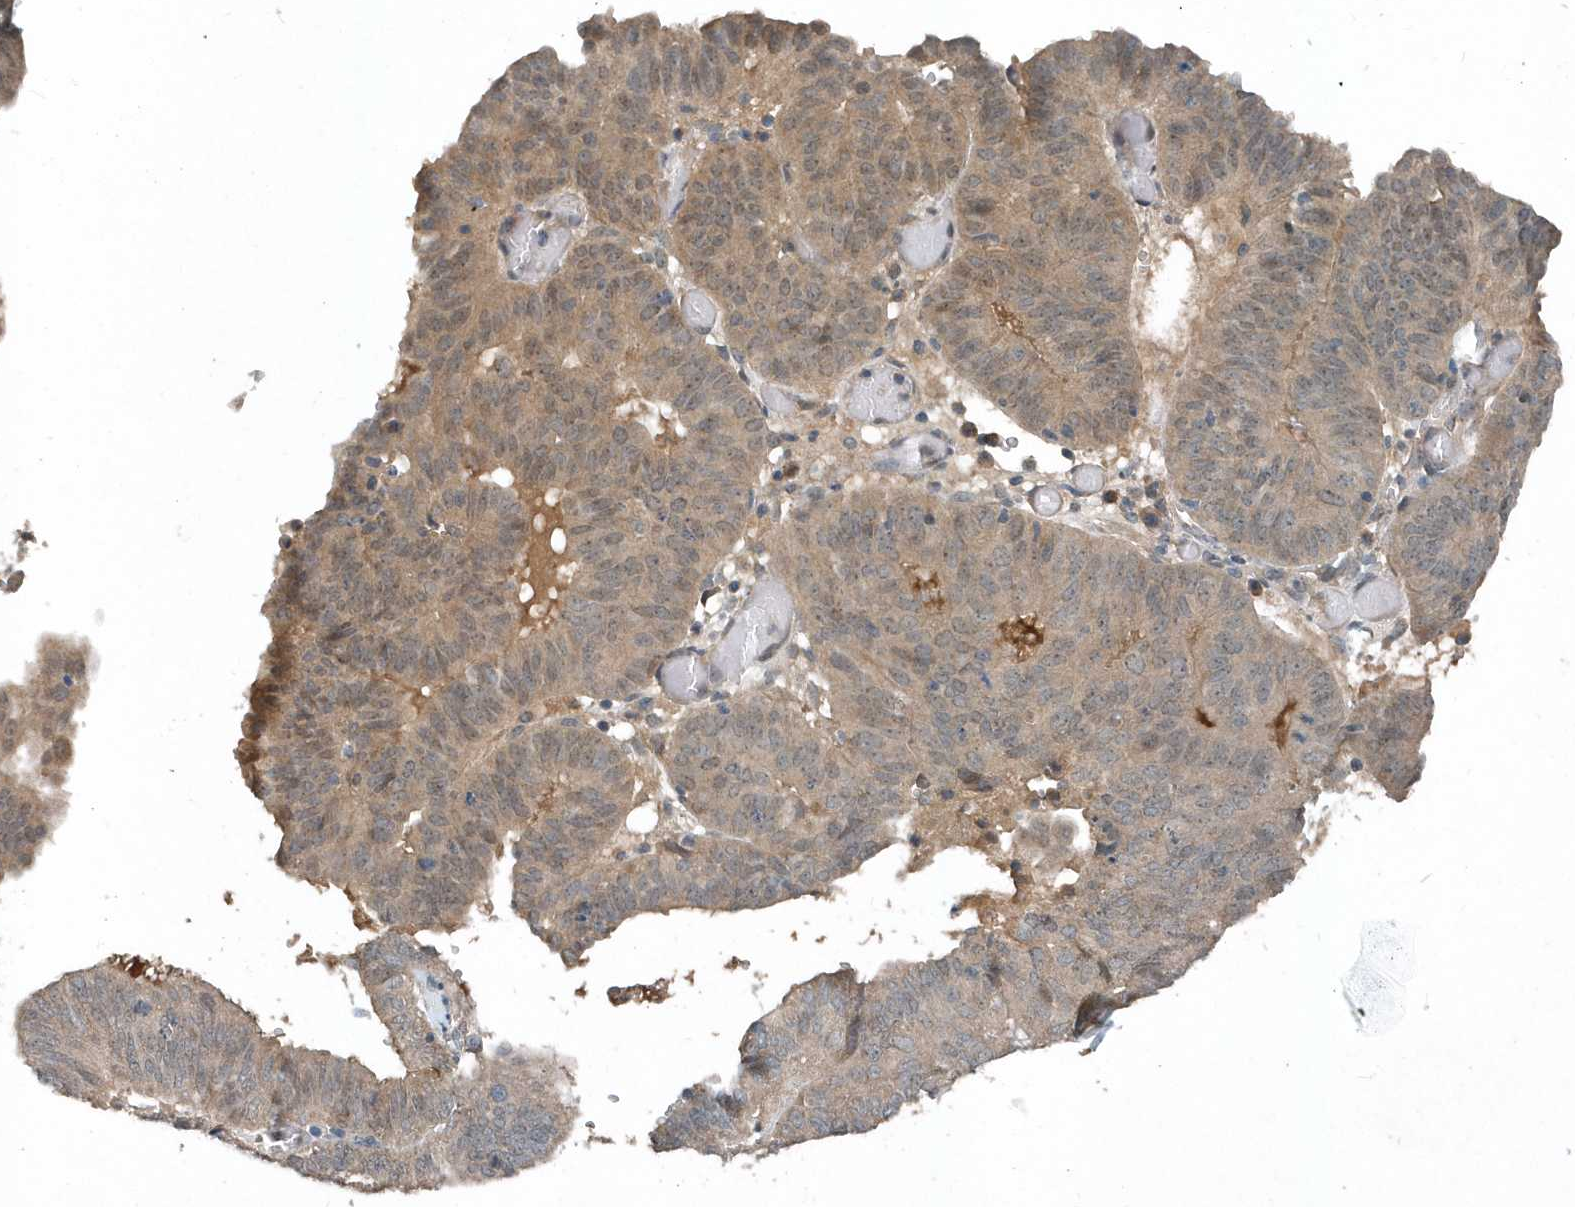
{"staining": {"intensity": "negative", "quantity": "none", "location": "none"}, "tissue": "endometrial cancer", "cell_type": "Tumor cells", "image_type": "cancer", "snomed": [{"axis": "morphology", "description": "Adenocarcinoma, NOS"}, {"axis": "topography", "description": "Uterus"}], "caption": "Immunohistochemistry of endometrial adenocarcinoma demonstrates no staining in tumor cells.", "gene": "SCFD2", "patient": {"sex": "female", "age": 77}}